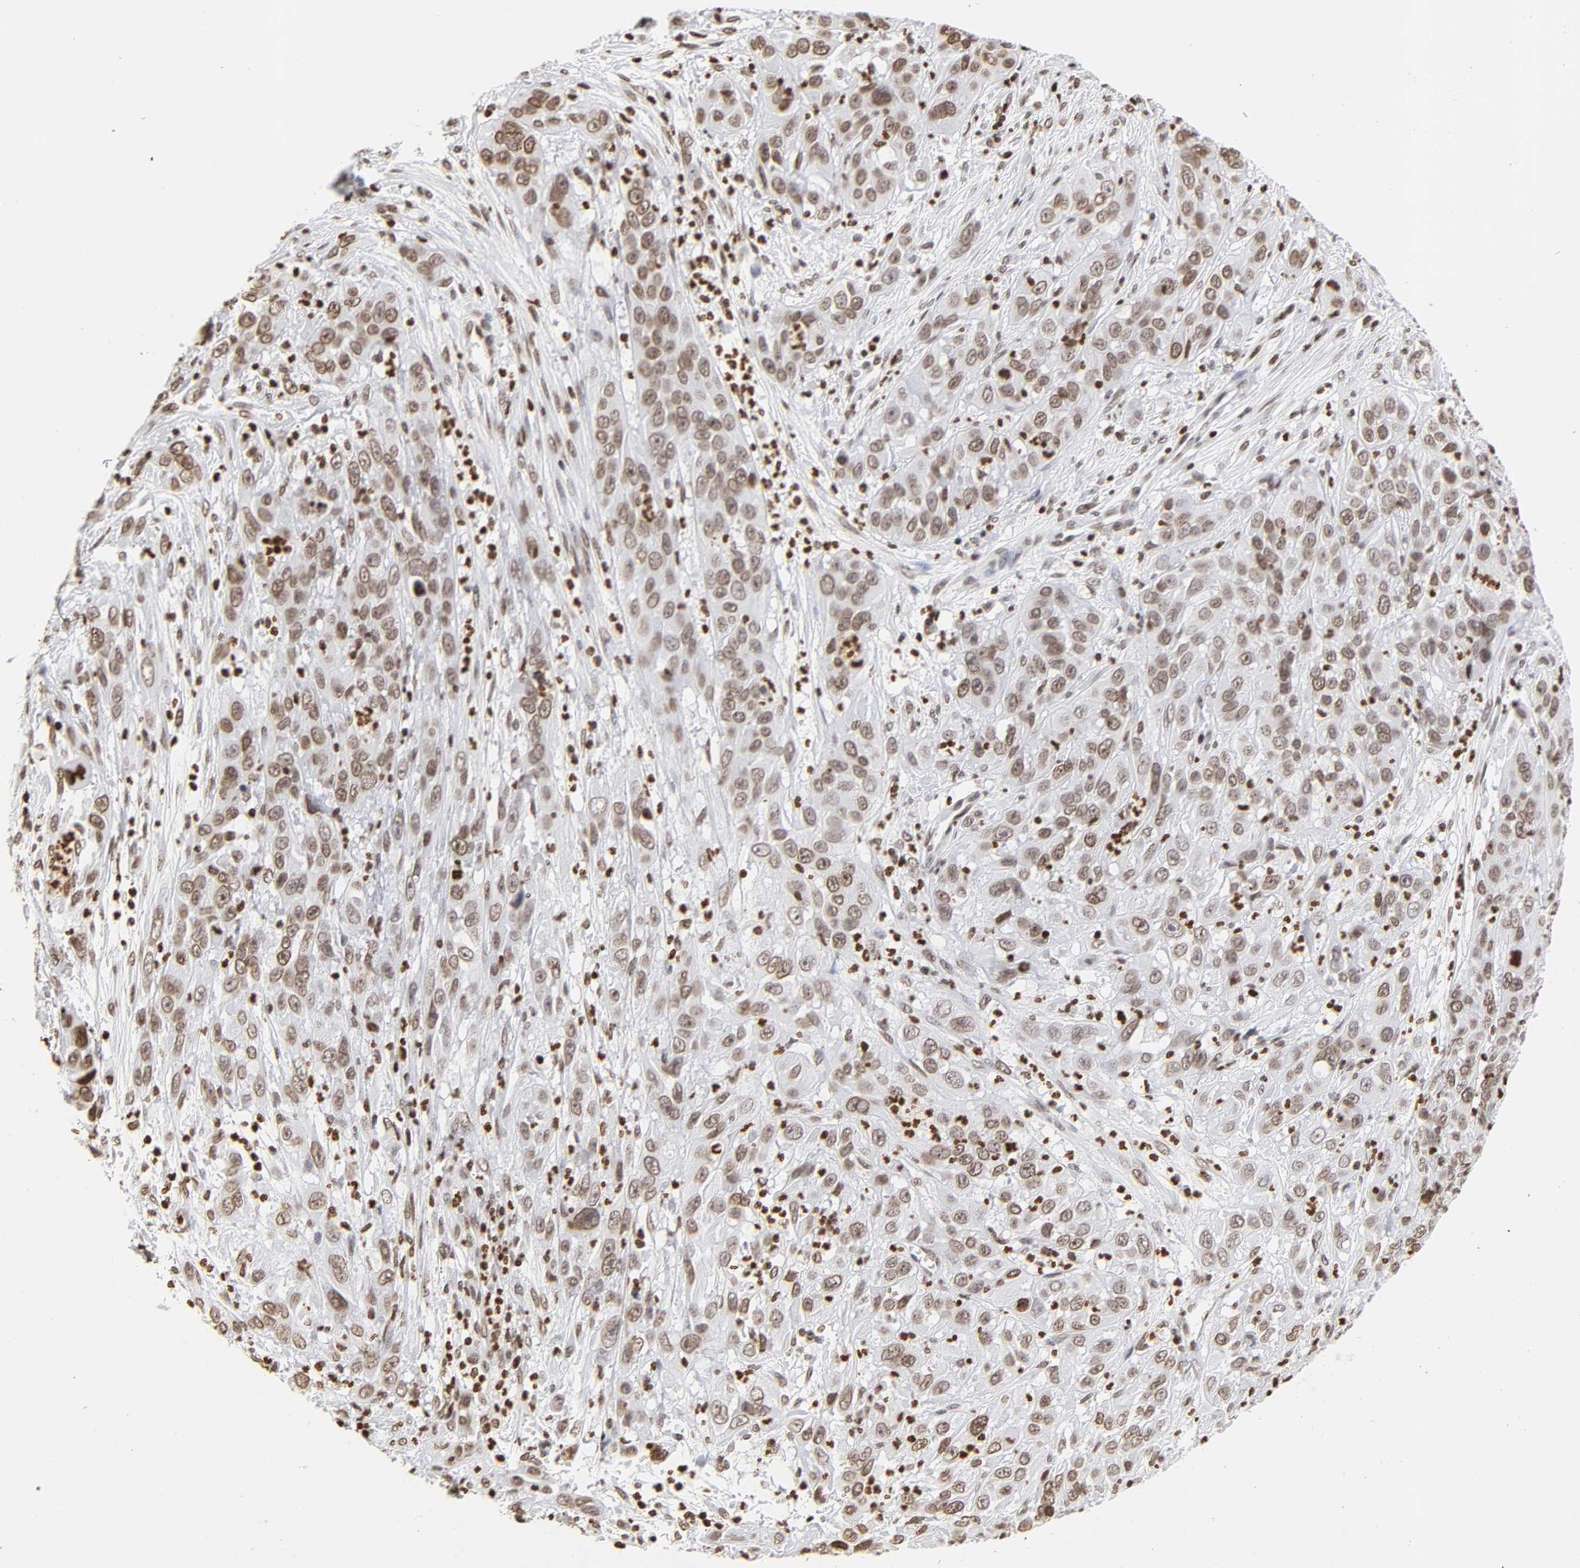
{"staining": {"intensity": "weak", "quantity": ">75%", "location": "nuclear"}, "tissue": "cervical cancer", "cell_type": "Tumor cells", "image_type": "cancer", "snomed": [{"axis": "morphology", "description": "Squamous cell carcinoma, NOS"}, {"axis": "topography", "description": "Cervix"}], "caption": "High-power microscopy captured an IHC photomicrograph of cervical cancer (squamous cell carcinoma), revealing weak nuclear staining in approximately >75% of tumor cells.", "gene": "H2AC12", "patient": {"sex": "female", "age": 32}}